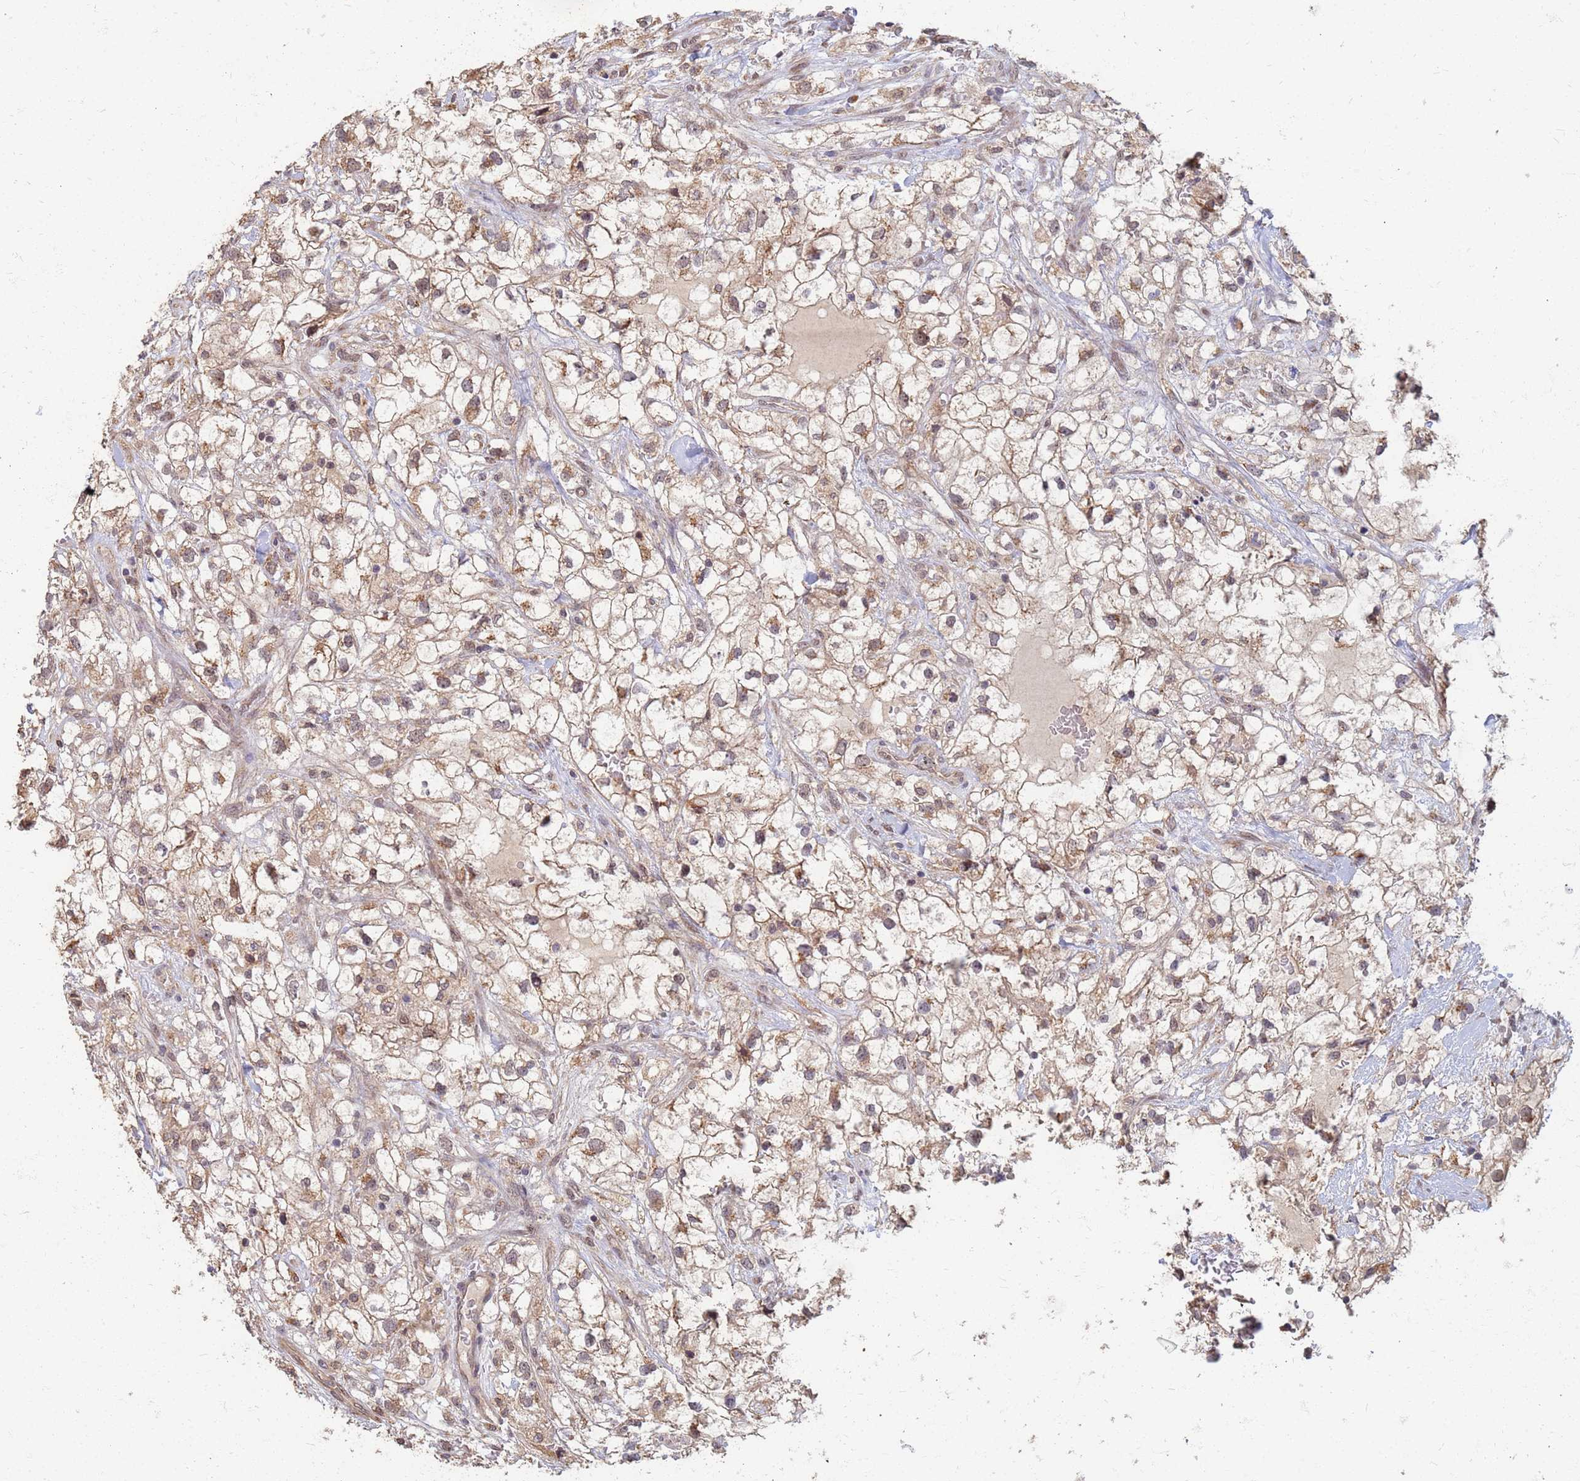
{"staining": {"intensity": "weak", "quantity": ">75%", "location": "cytoplasmic/membranous"}, "tissue": "renal cancer", "cell_type": "Tumor cells", "image_type": "cancer", "snomed": [{"axis": "morphology", "description": "Adenocarcinoma, NOS"}, {"axis": "topography", "description": "Kidney"}], "caption": "DAB immunohistochemical staining of human renal adenocarcinoma demonstrates weak cytoplasmic/membranous protein positivity in about >75% of tumor cells. The staining was performed using DAB (3,3'-diaminobenzidine), with brown indicating positive protein expression. Nuclei are stained blue with hematoxylin.", "gene": "ITGB4", "patient": {"sex": "male", "age": 59}}